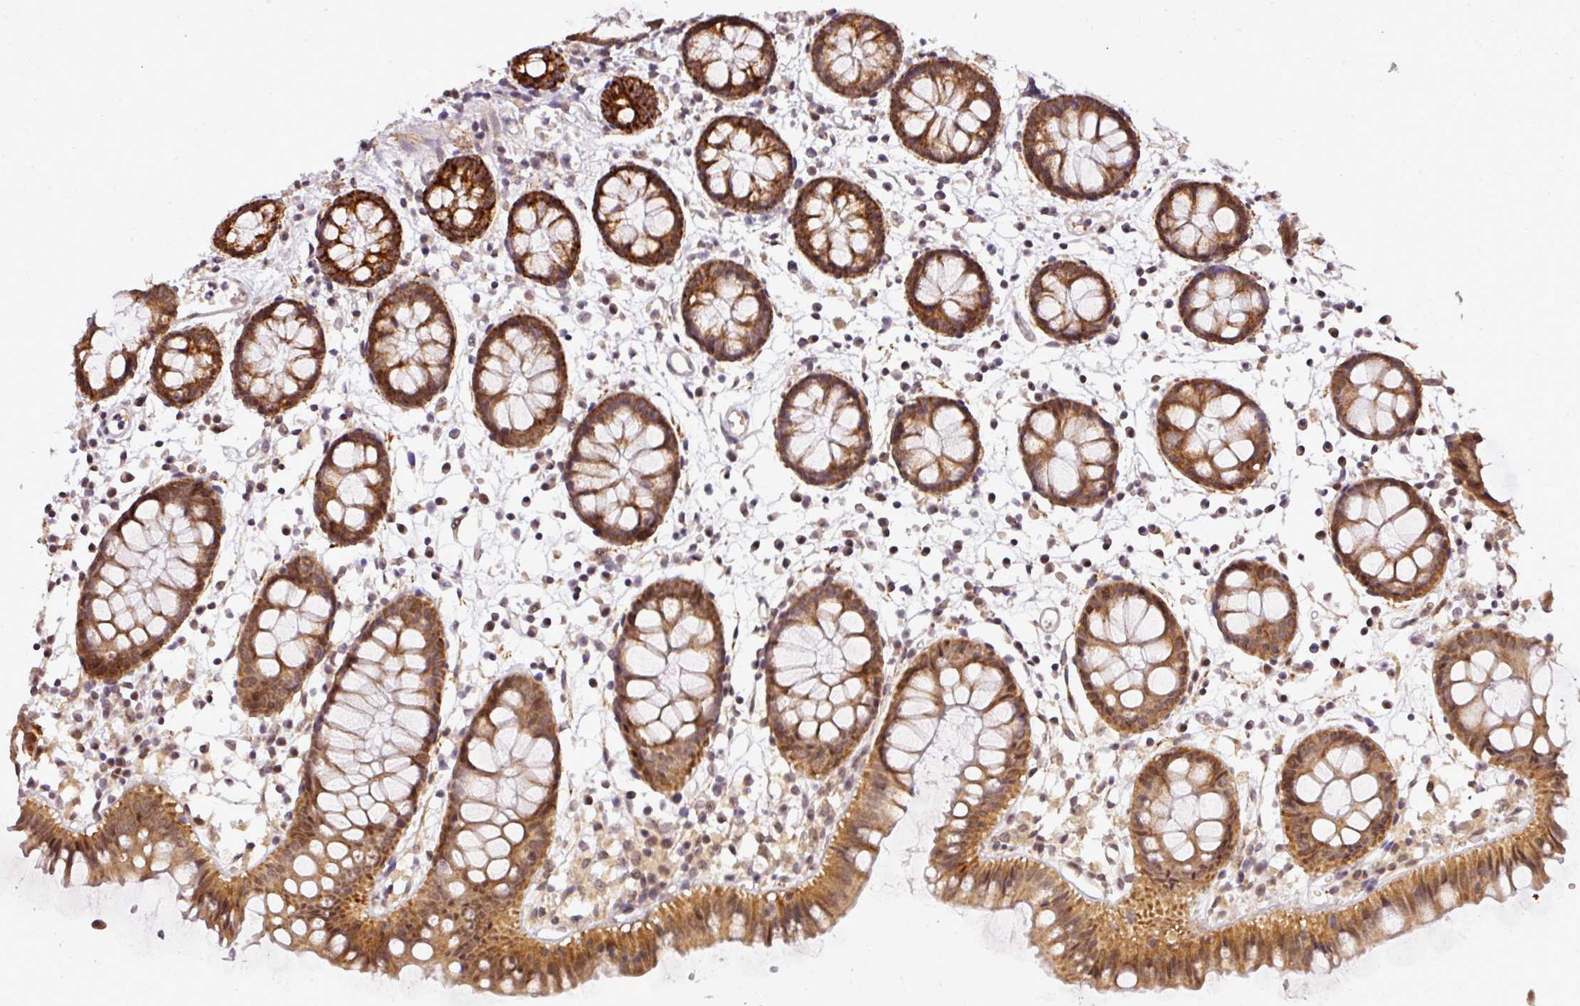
{"staining": {"intensity": "moderate", "quantity": ">75%", "location": "nuclear"}, "tissue": "colon", "cell_type": "Endothelial cells", "image_type": "normal", "snomed": [{"axis": "morphology", "description": "Normal tissue, NOS"}, {"axis": "topography", "description": "Colon"}], "caption": "Brown immunohistochemical staining in normal colon demonstrates moderate nuclear positivity in about >75% of endothelial cells.", "gene": "C1orf226", "patient": {"sex": "female", "age": 84}}